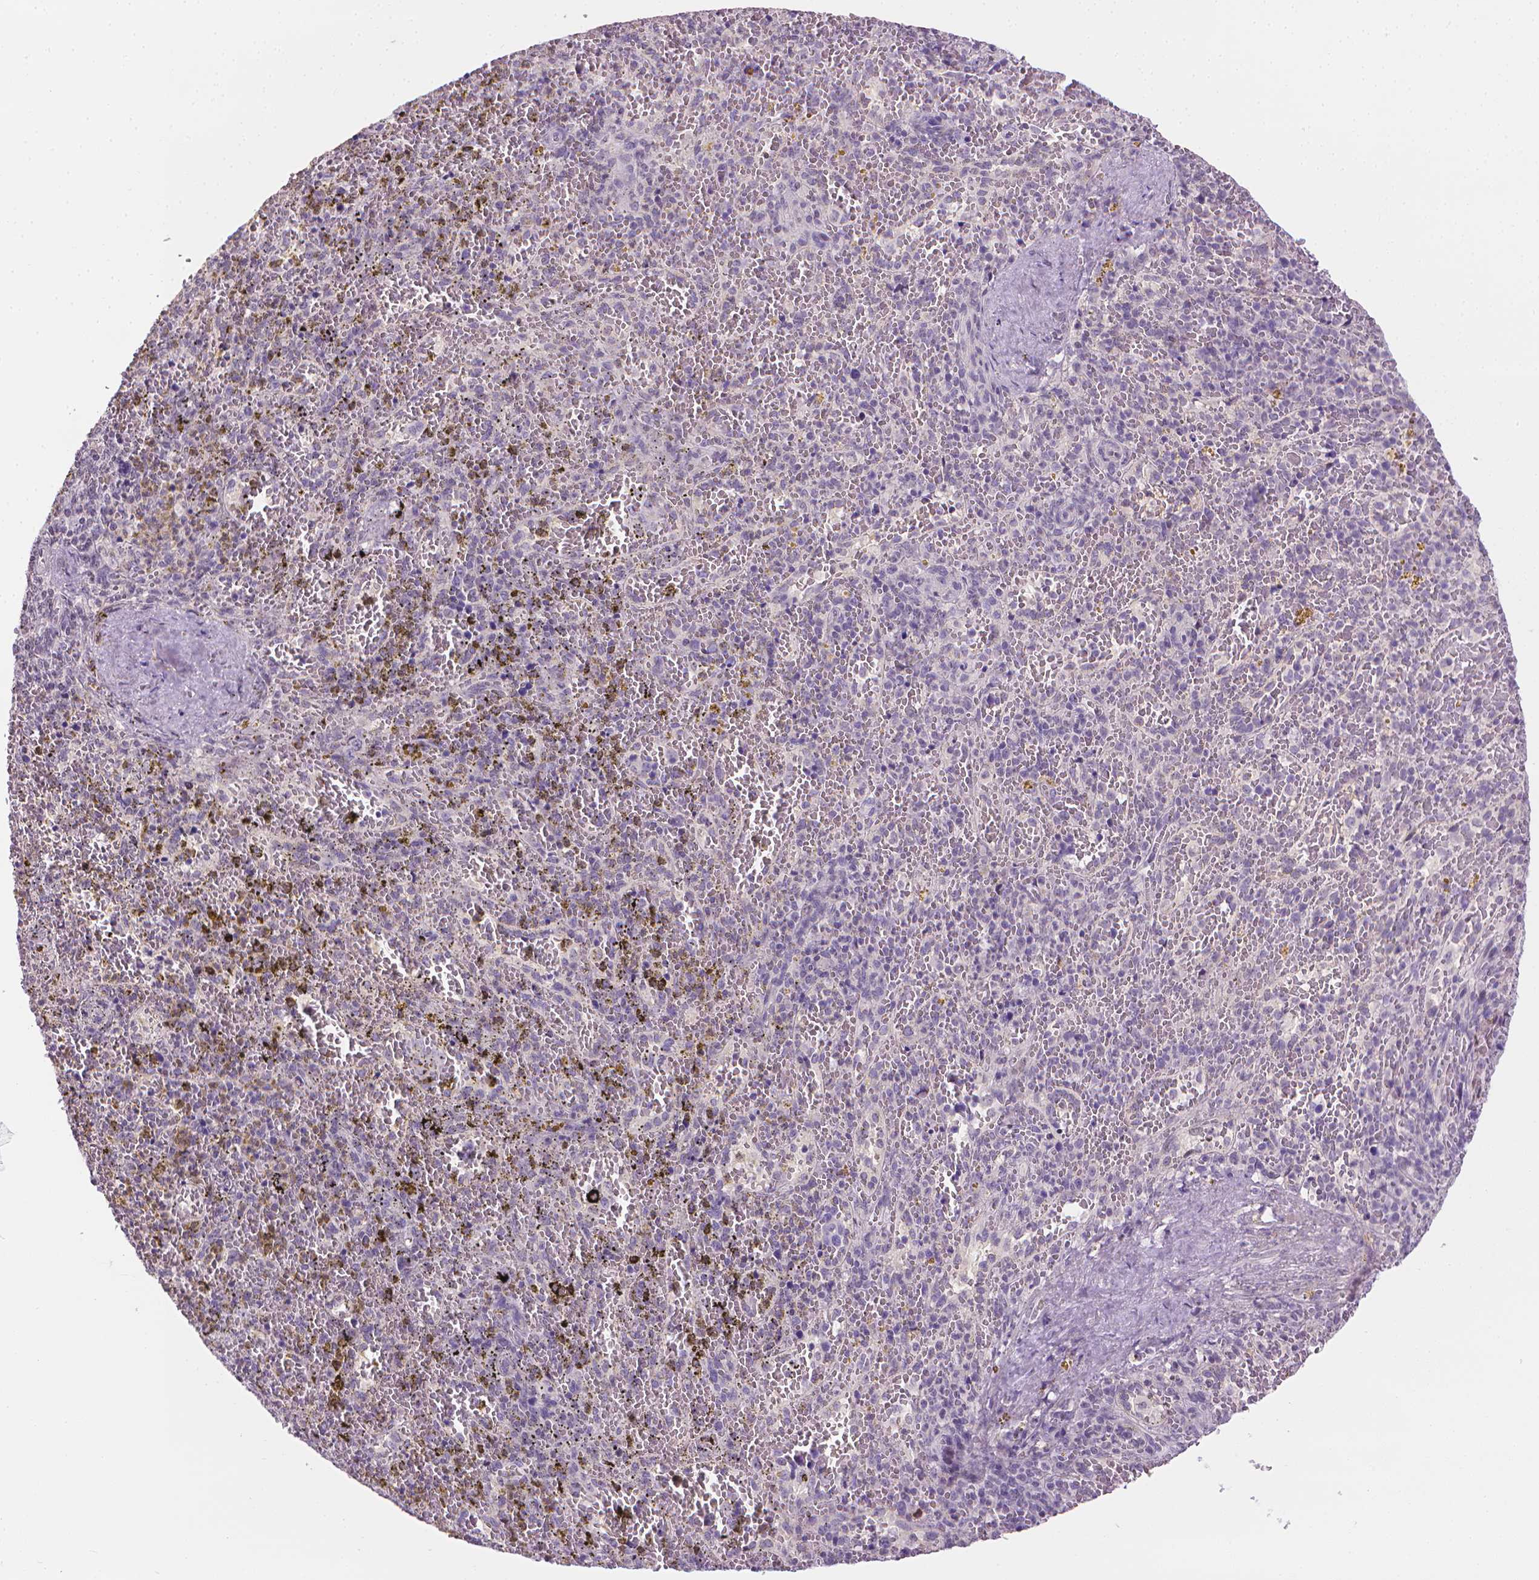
{"staining": {"intensity": "negative", "quantity": "none", "location": "none"}, "tissue": "spleen", "cell_type": "Cells in red pulp", "image_type": "normal", "snomed": [{"axis": "morphology", "description": "Normal tissue, NOS"}, {"axis": "topography", "description": "Spleen"}], "caption": "Human spleen stained for a protein using IHC reveals no staining in cells in red pulp.", "gene": "NCAN", "patient": {"sex": "female", "age": 50}}